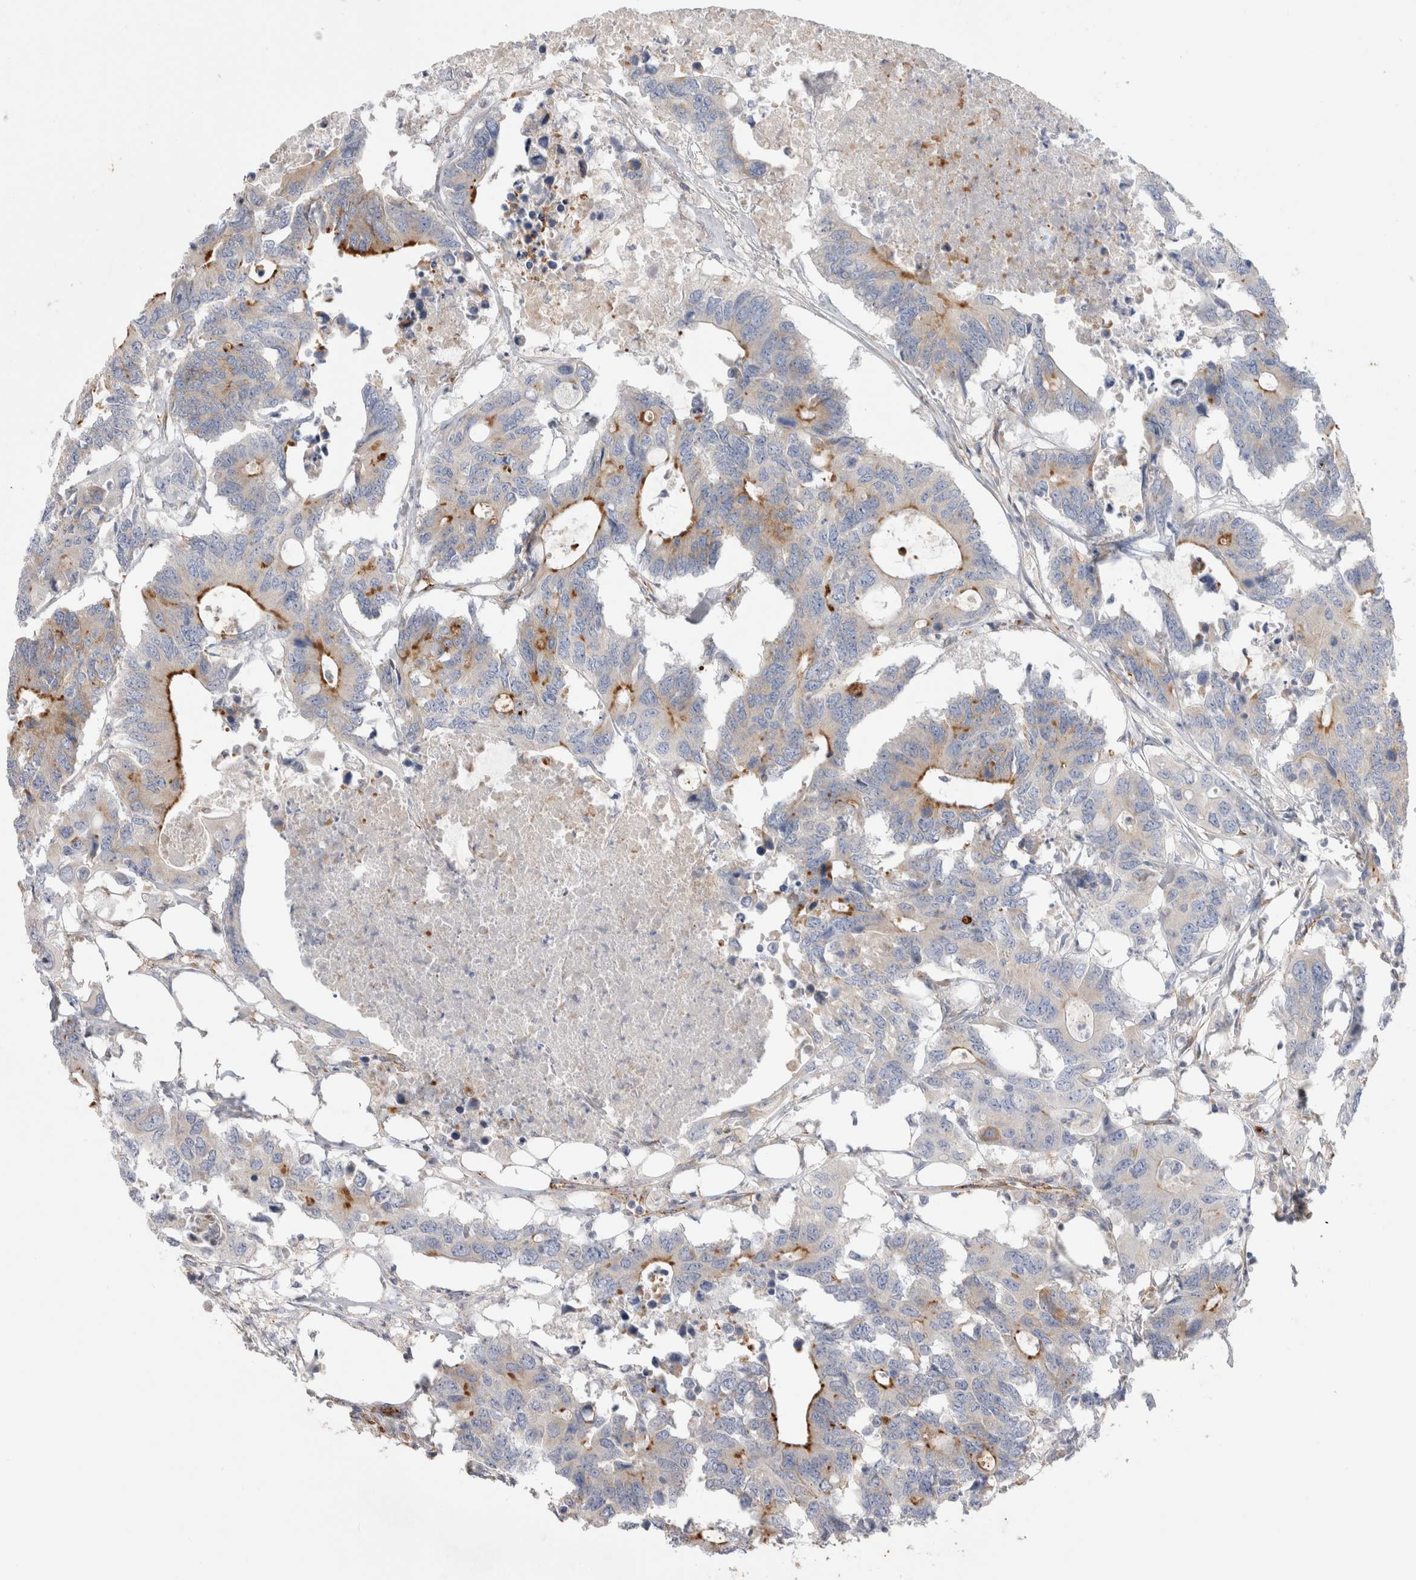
{"staining": {"intensity": "moderate", "quantity": "<25%", "location": "cytoplasmic/membranous"}, "tissue": "colorectal cancer", "cell_type": "Tumor cells", "image_type": "cancer", "snomed": [{"axis": "morphology", "description": "Adenocarcinoma, NOS"}, {"axis": "topography", "description": "Colon"}], "caption": "Tumor cells show low levels of moderate cytoplasmic/membranous staining in about <25% of cells in human colorectal adenocarcinoma.", "gene": "CNPY4", "patient": {"sex": "male", "age": 71}}